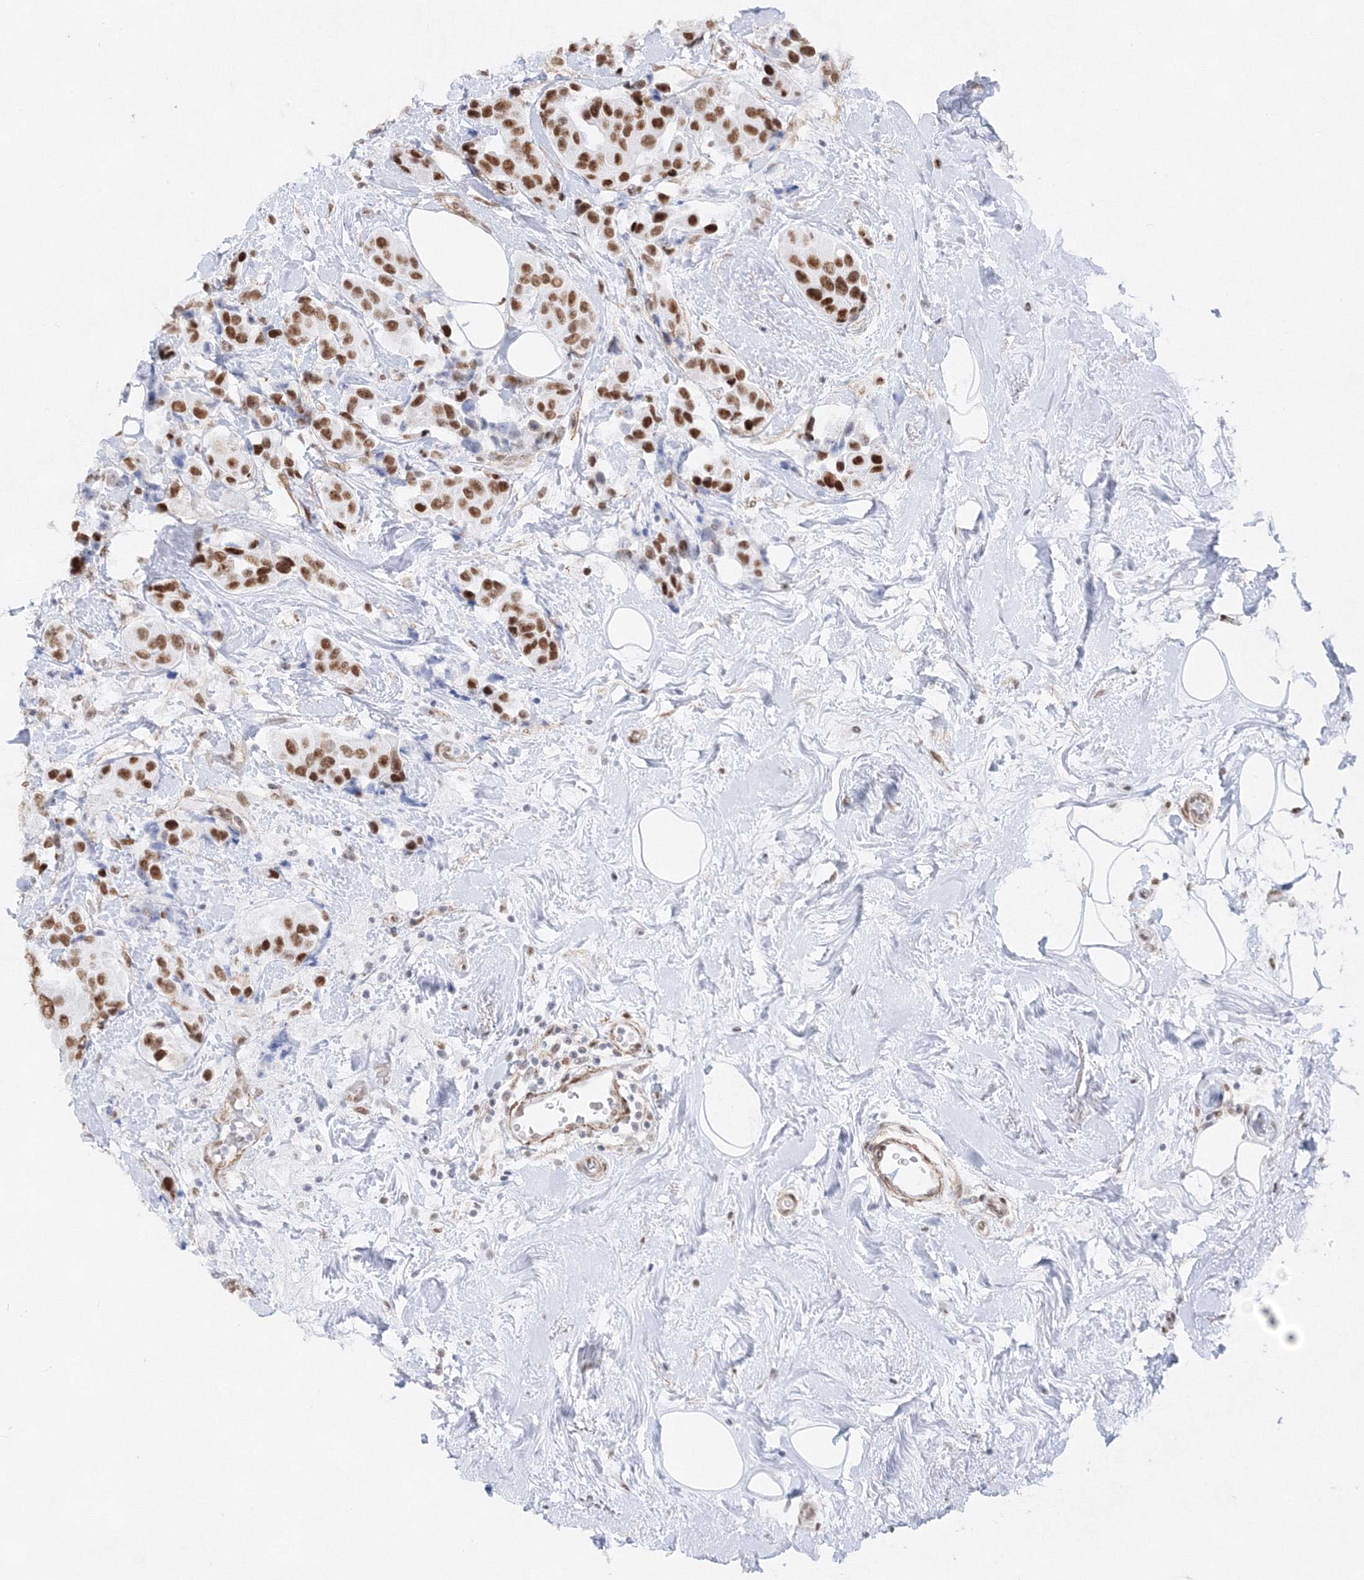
{"staining": {"intensity": "strong", "quantity": "25%-75%", "location": "nuclear"}, "tissue": "breast cancer", "cell_type": "Tumor cells", "image_type": "cancer", "snomed": [{"axis": "morphology", "description": "Normal tissue, NOS"}, {"axis": "morphology", "description": "Duct carcinoma"}, {"axis": "topography", "description": "Breast"}], "caption": "There is high levels of strong nuclear expression in tumor cells of breast cancer (intraductal carcinoma), as demonstrated by immunohistochemical staining (brown color).", "gene": "ZNF638", "patient": {"sex": "female", "age": 39}}